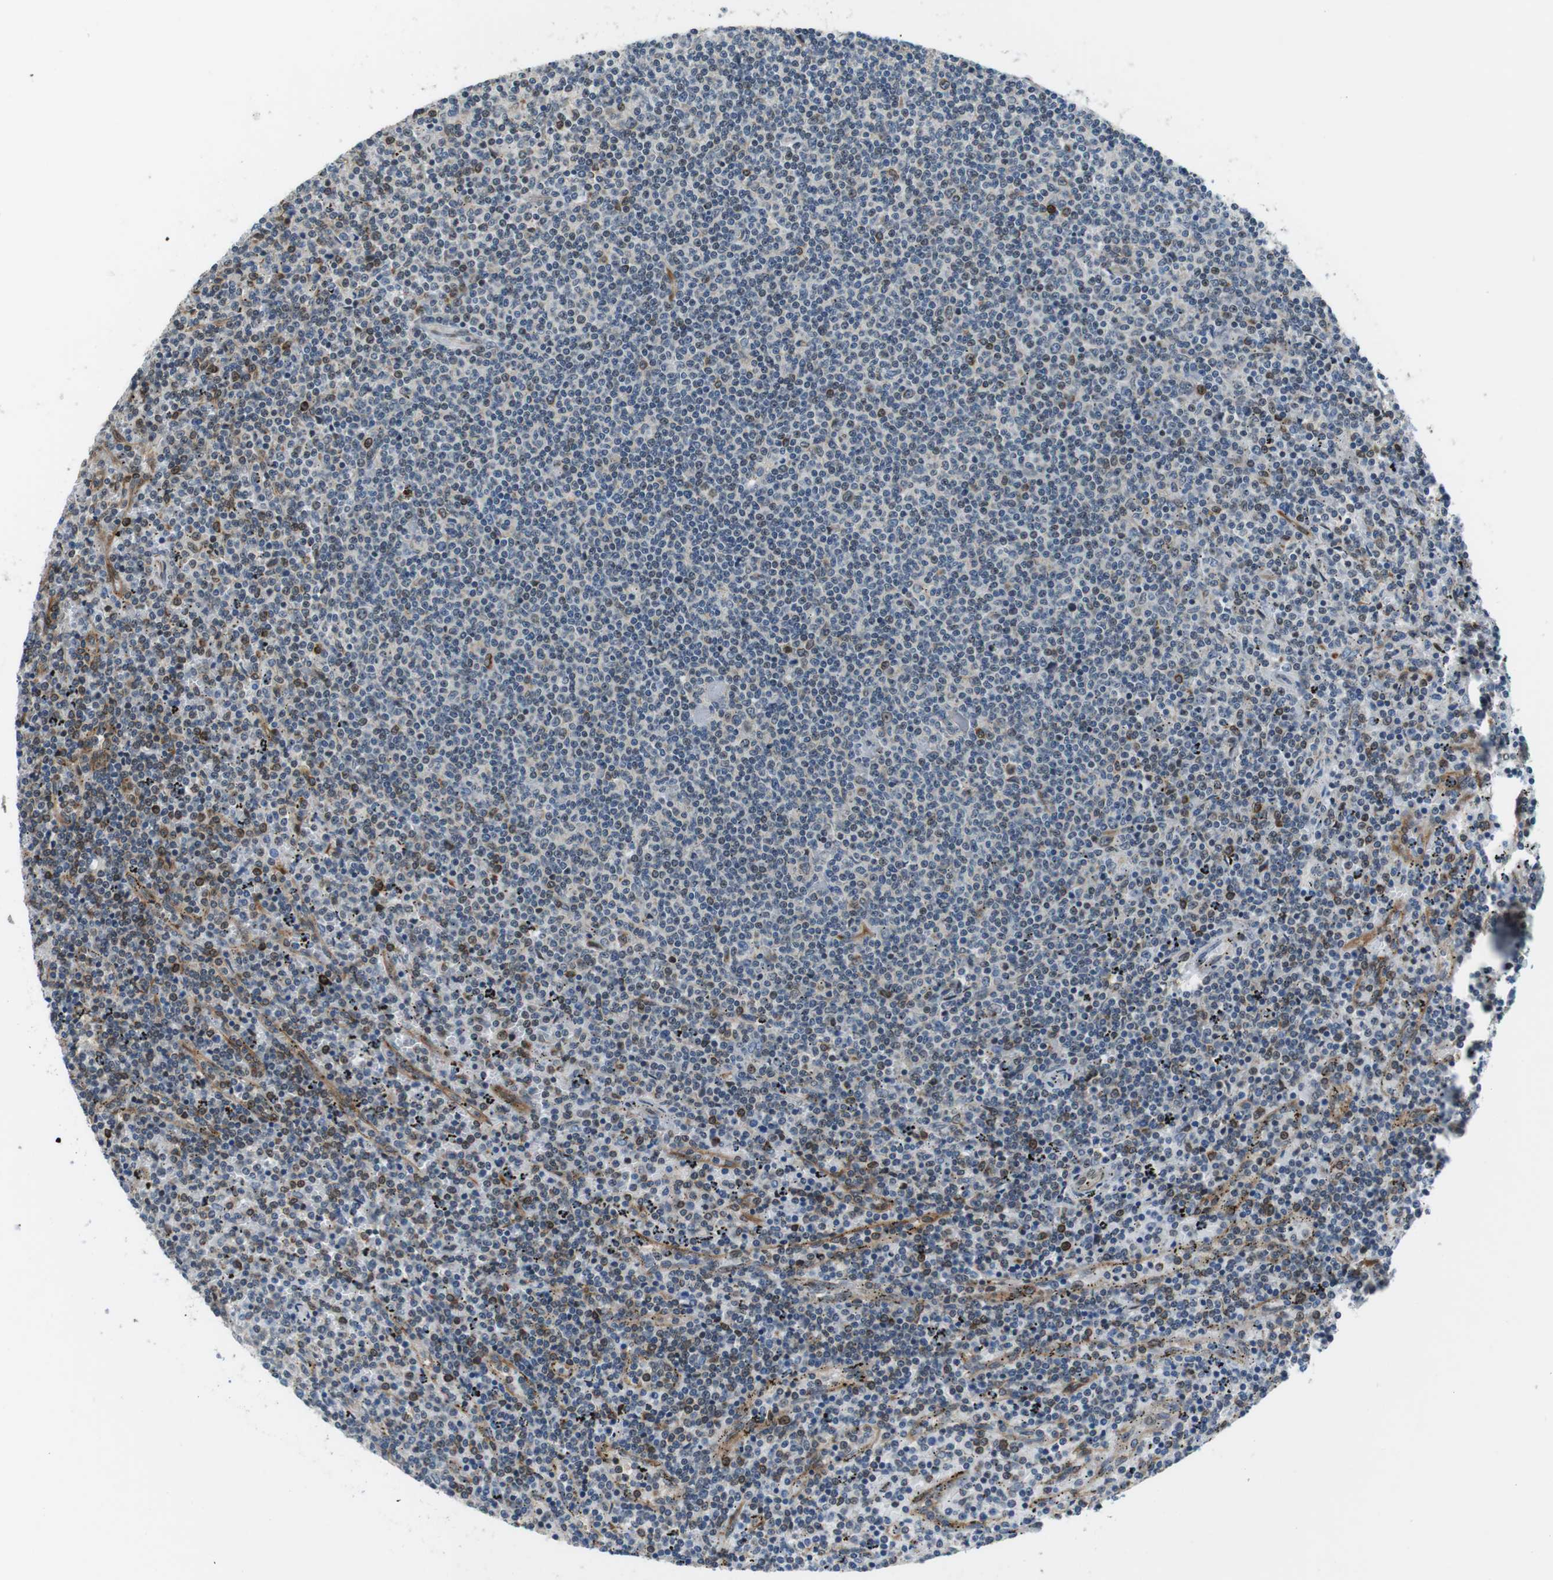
{"staining": {"intensity": "moderate", "quantity": "<25%", "location": "cytoplasmic/membranous"}, "tissue": "lymphoma", "cell_type": "Tumor cells", "image_type": "cancer", "snomed": [{"axis": "morphology", "description": "Malignant lymphoma, non-Hodgkin's type, Low grade"}, {"axis": "topography", "description": "Spleen"}], "caption": "An image of malignant lymphoma, non-Hodgkin's type (low-grade) stained for a protein demonstrates moderate cytoplasmic/membranous brown staining in tumor cells.", "gene": "PALD1", "patient": {"sex": "female", "age": 50}}